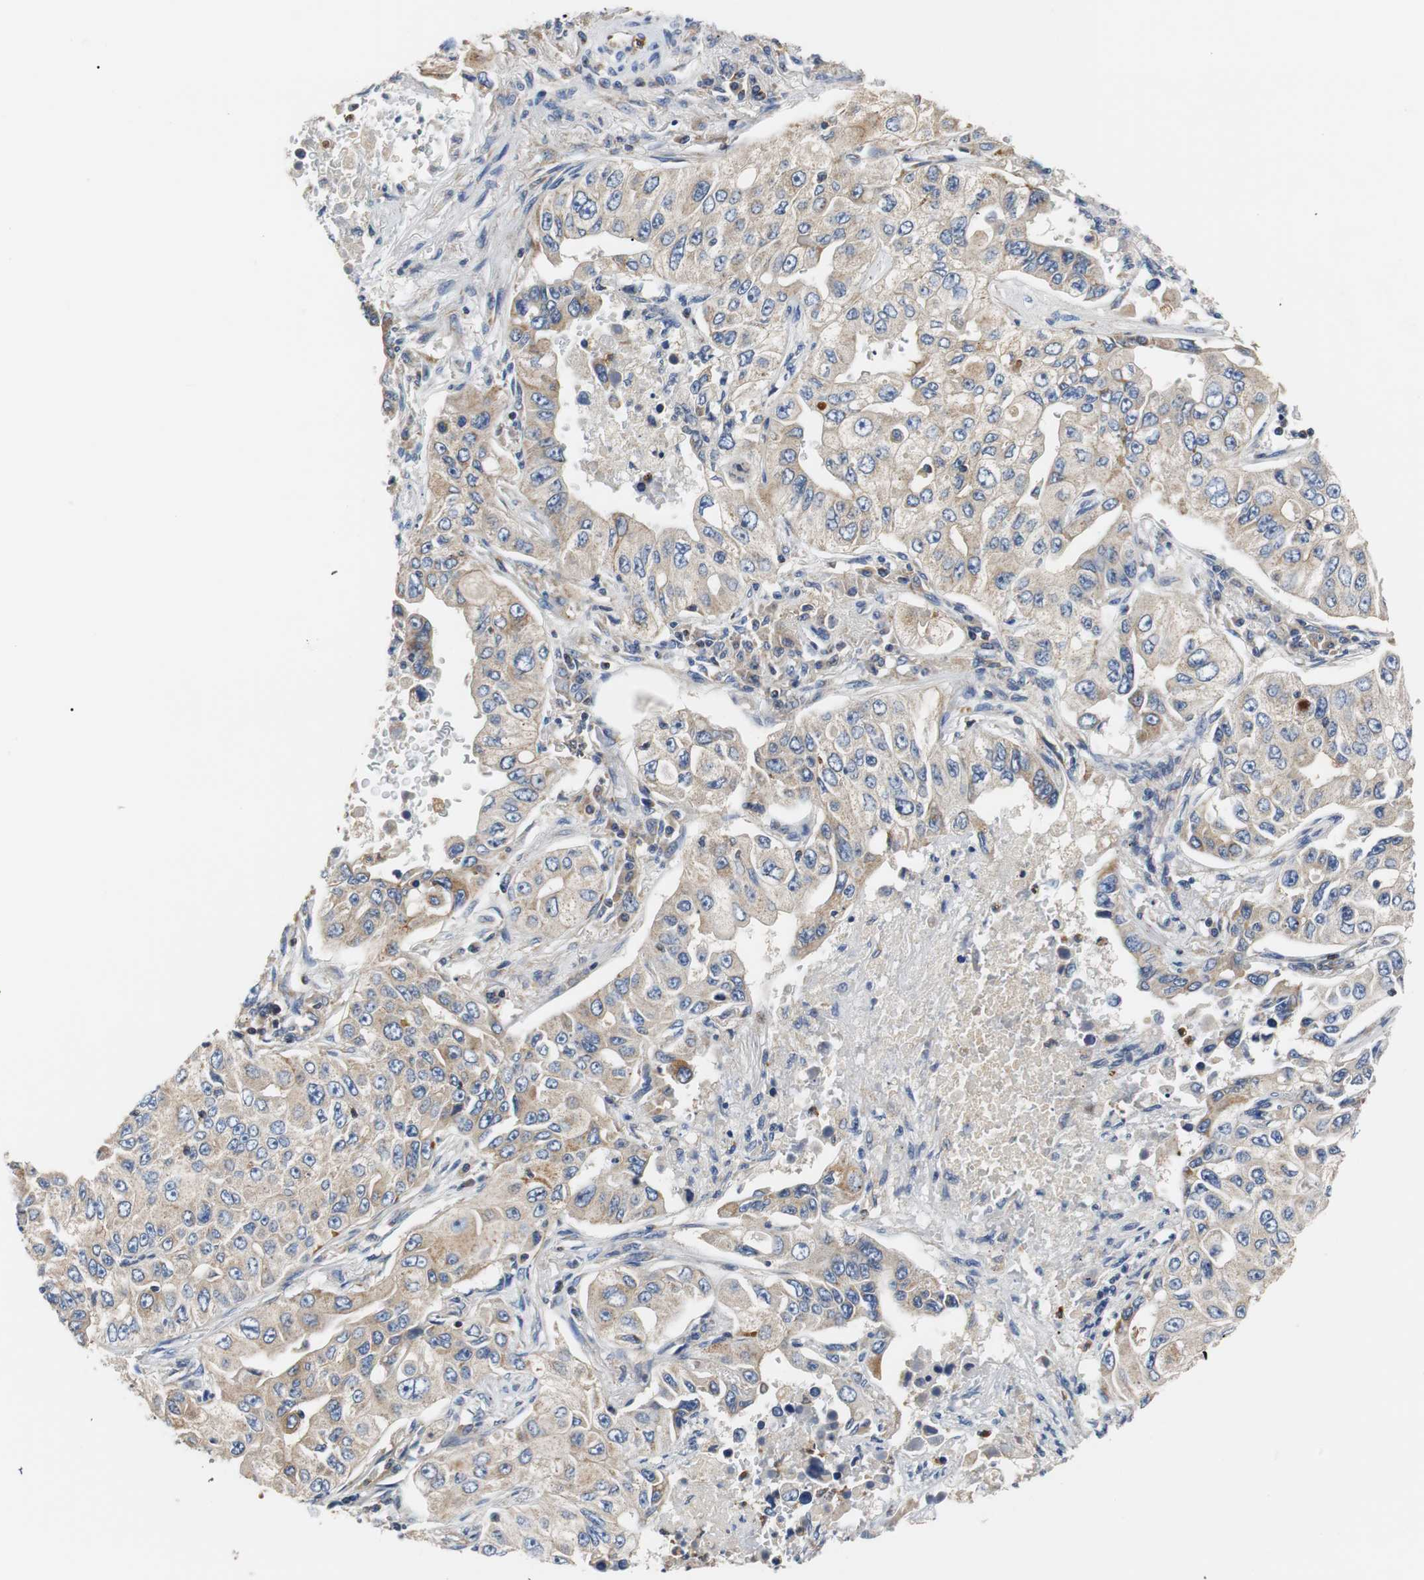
{"staining": {"intensity": "moderate", "quantity": ">75%", "location": "cytoplasmic/membranous"}, "tissue": "lung cancer", "cell_type": "Tumor cells", "image_type": "cancer", "snomed": [{"axis": "morphology", "description": "Adenocarcinoma, NOS"}, {"axis": "topography", "description": "Lung"}], "caption": "This histopathology image reveals lung adenocarcinoma stained with IHC to label a protein in brown. The cytoplasmic/membranous of tumor cells show moderate positivity for the protein. Nuclei are counter-stained blue.", "gene": "VAMP8", "patient": {"sex": "male", "age": 84}}